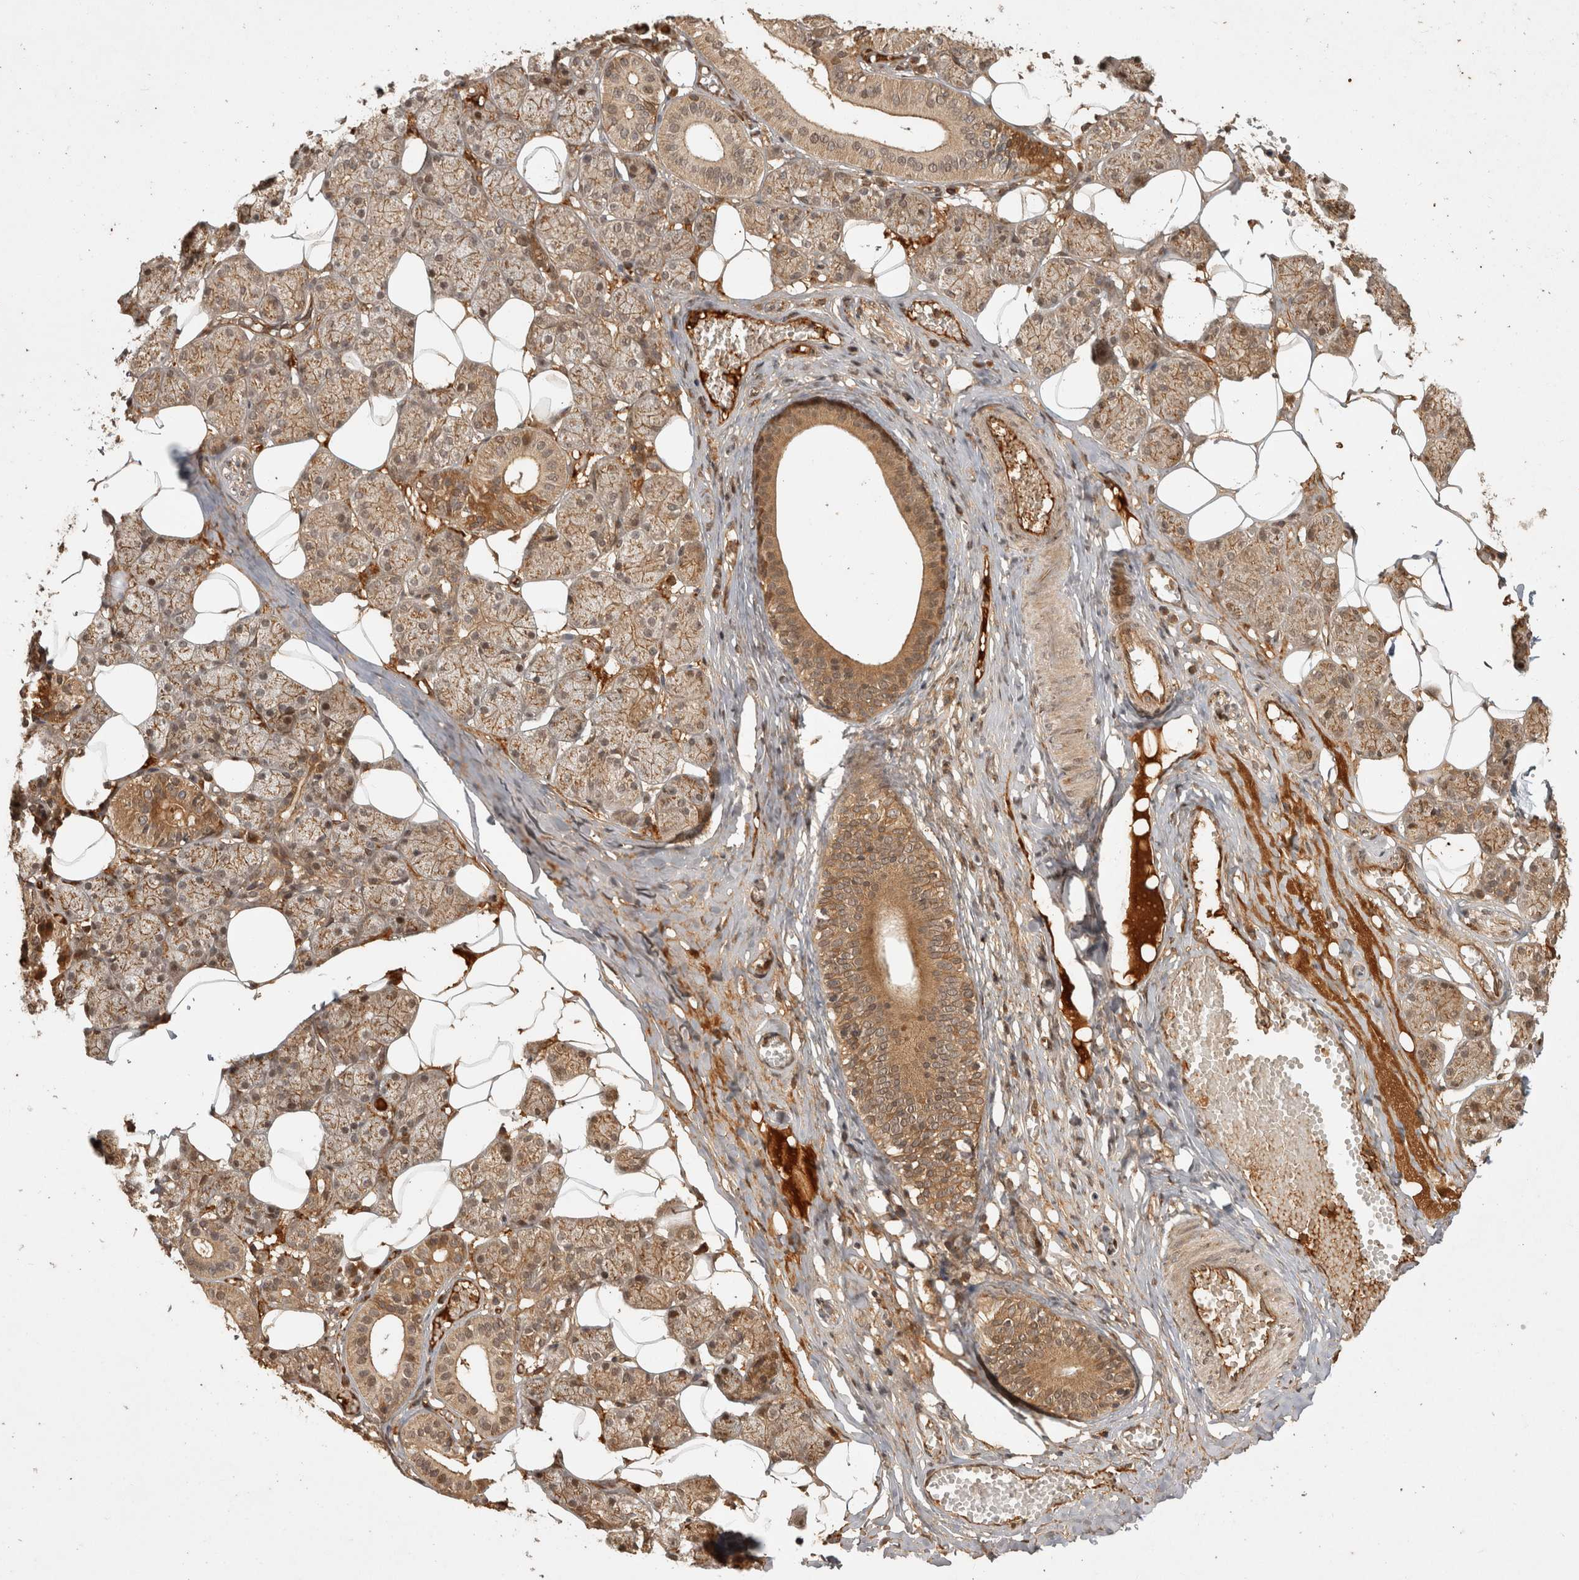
{"staining": {"intensity": "moderate", "quantity": "25%-75%", "location": "cytoplasmic/membranous"}, "tissue": "salivary gland", "cell_type": "Glandular cells", "image_type": "normal", "snomed": [{"axis": "morphology", "description": "Normal tissue, NOS"}, {"axis": "topography", "description": "Salivary gland"}], "caption": "DAB (3,3'-diaminobenzidine) immunohistochemical staining of unremarkable salivary gland reveals moderate cytoplasmic/membranous protein staining in about 25%-75% of glandular cells. Nuclei are stained in blue.", "gene": "CAMSAP2", "patient": {"sex": "female", "age": 33}}